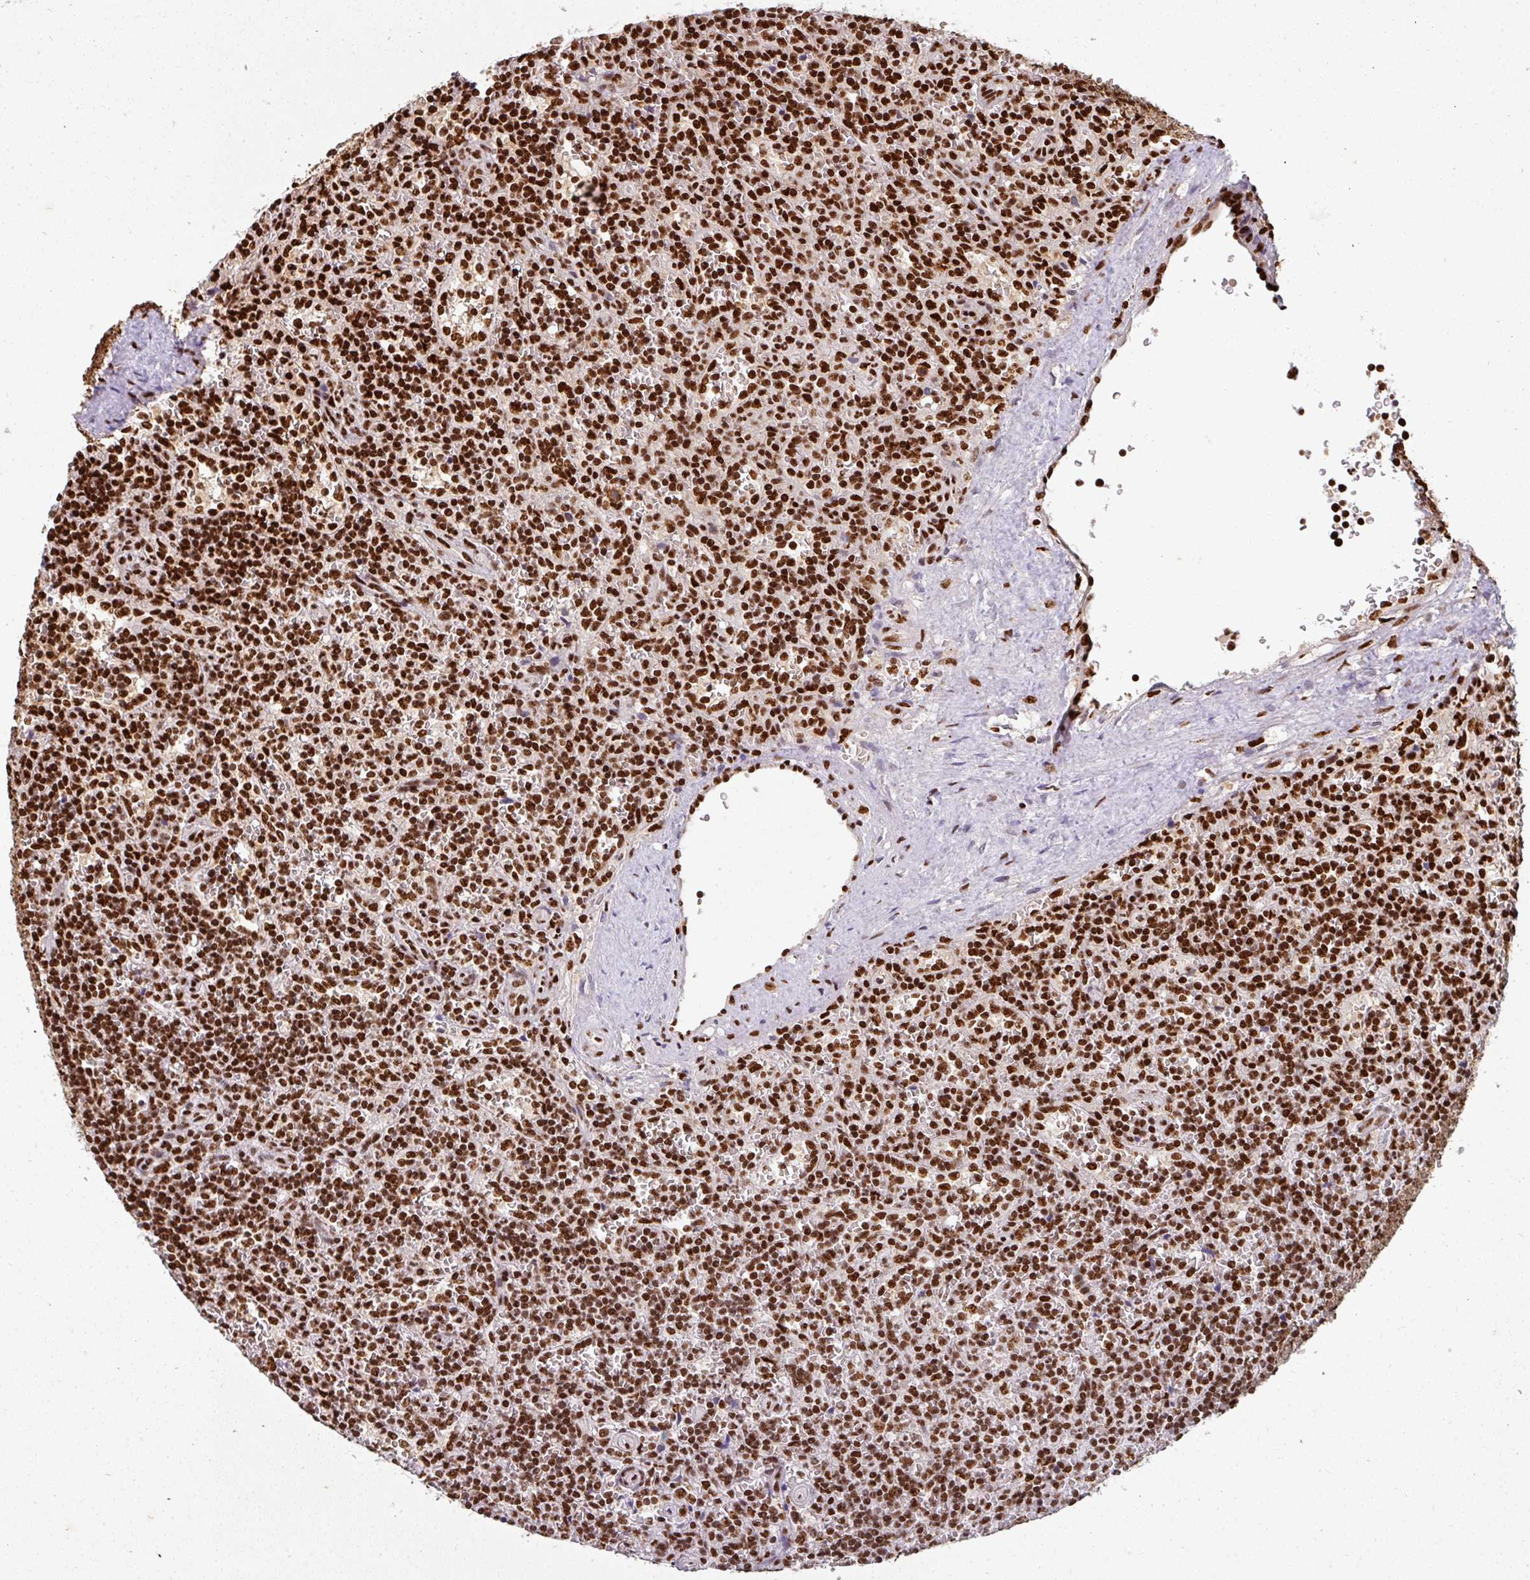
{"staining": {"intensity": "strong", "quantity": ">75%", "location": "nuclear"}, "tissue": "lymphoma", "cell_type": "Tumor cells", "image_type": "cancer", "snomed": [{"axis": "morphology", "description": "Malignant lymphoma, non-Hodgkin's type, Low grade"}, {"axis": "topography", "description": "Spleen"}], "caption": "High-magnification brightfield microscopy of malignant lymphoma, non-Hodgkin's type (low-grade) stained with DAB (brown) and counterstained with hematoxylin (blue). tumor cells exhibit strong nuclear staining is present in about>75% of cells. (brown staining indicates protein expression, while blue staining denotes nuclei).", "gene": "SIK3", "patient": {"sex": "male", "age": 73}}